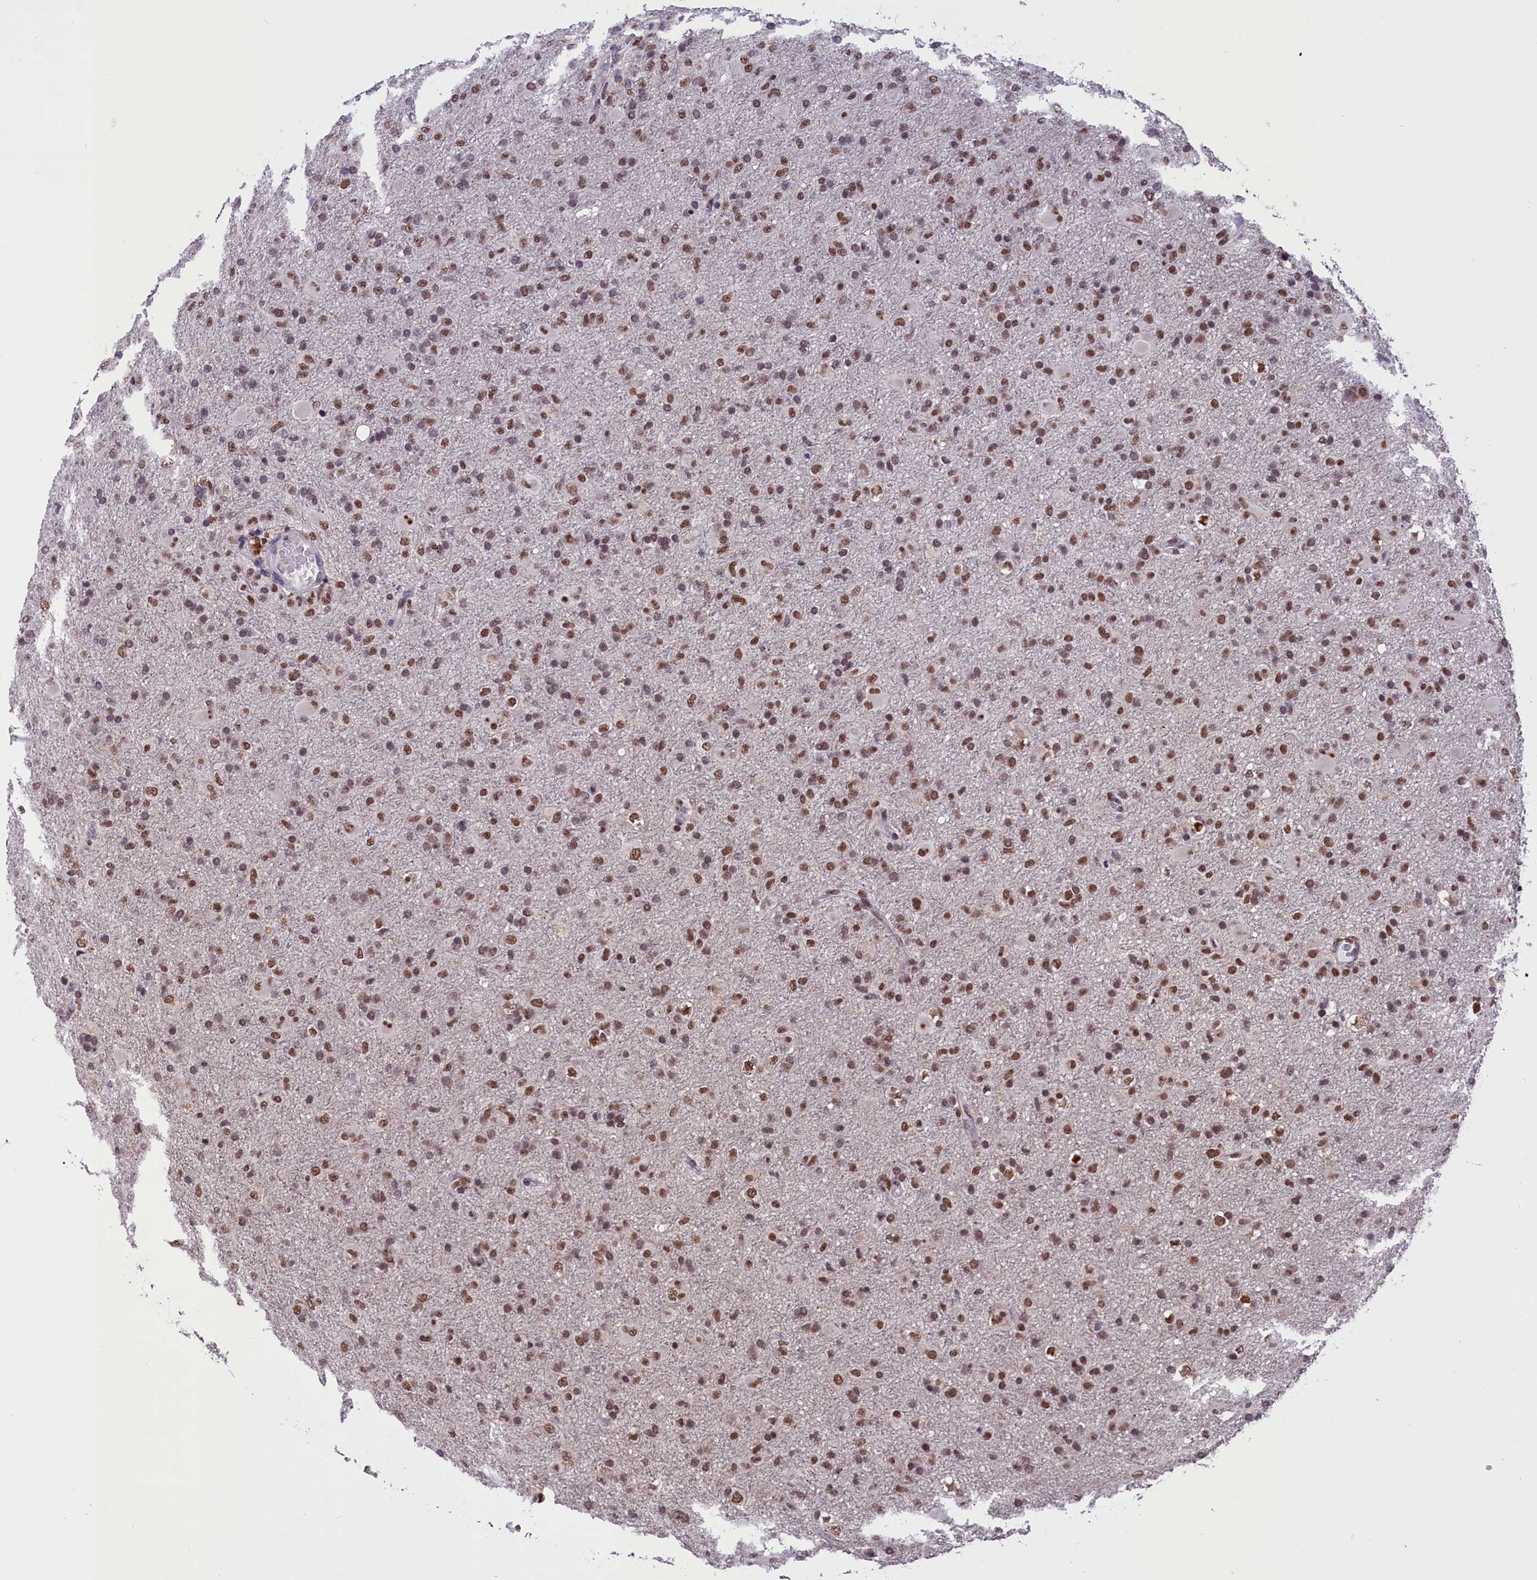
{"staining": {"intensity": "moderate", "quantity": ">75%", "location": "nuclear"}, "tissue": "glioma", "cell_type": "Tumor cells", "image_type": "cancer", "snomed": [{"axis": "morphology", "description": "Glioma, malignant, Low grade"}, {"axis": "topography", "description": "Brain"}], "caption": "This image reveals glioma stained with IHC to label a protein in brown. The nuclear of tumor cells show moderate positivity for the protein. Nuclei are counter-stained blue.", "gene": "CDYL2", "patient": {"sex": "male", "age": 65}}